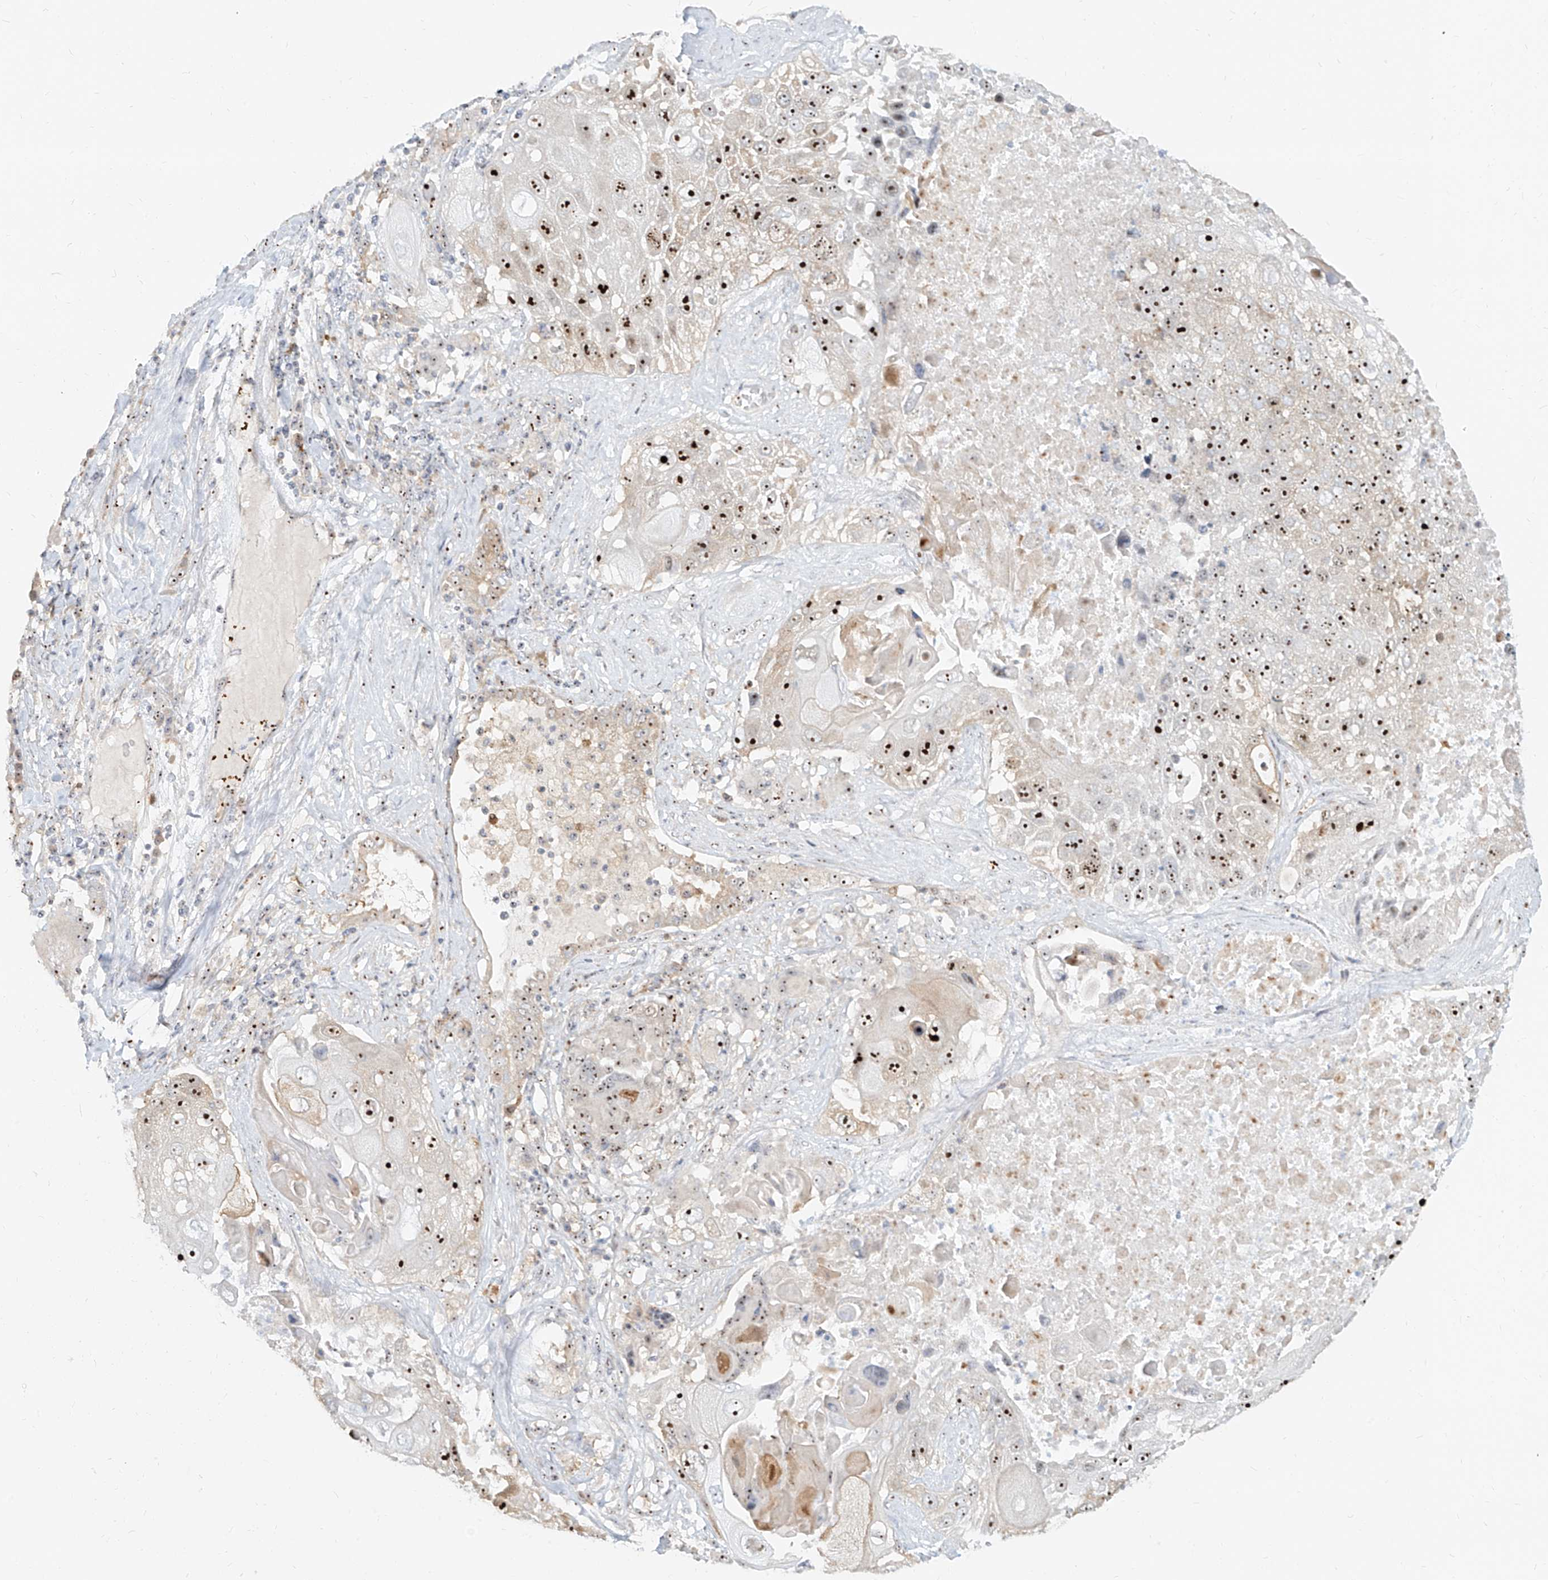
{"staining": {"intensity": "strong", "quantity": ">75%", "location": "nuclear"}, "tissue": "lung cancer", "cell_type": "Tumor cells", "image_type": "cancer", "snomed": [{"axis": "morphology", "description": "Squamous cell carcinoma, NOS"}, {"axis": "topography", "description": "Lung"}], "caption": "Brown immunohistochemical staining in lung squamous cell carcinoma exhibits strong nuclear expression in about >75% of tumor cells.", "gene": "BYSL", "patient": {"sex": "male", "age": 61}}